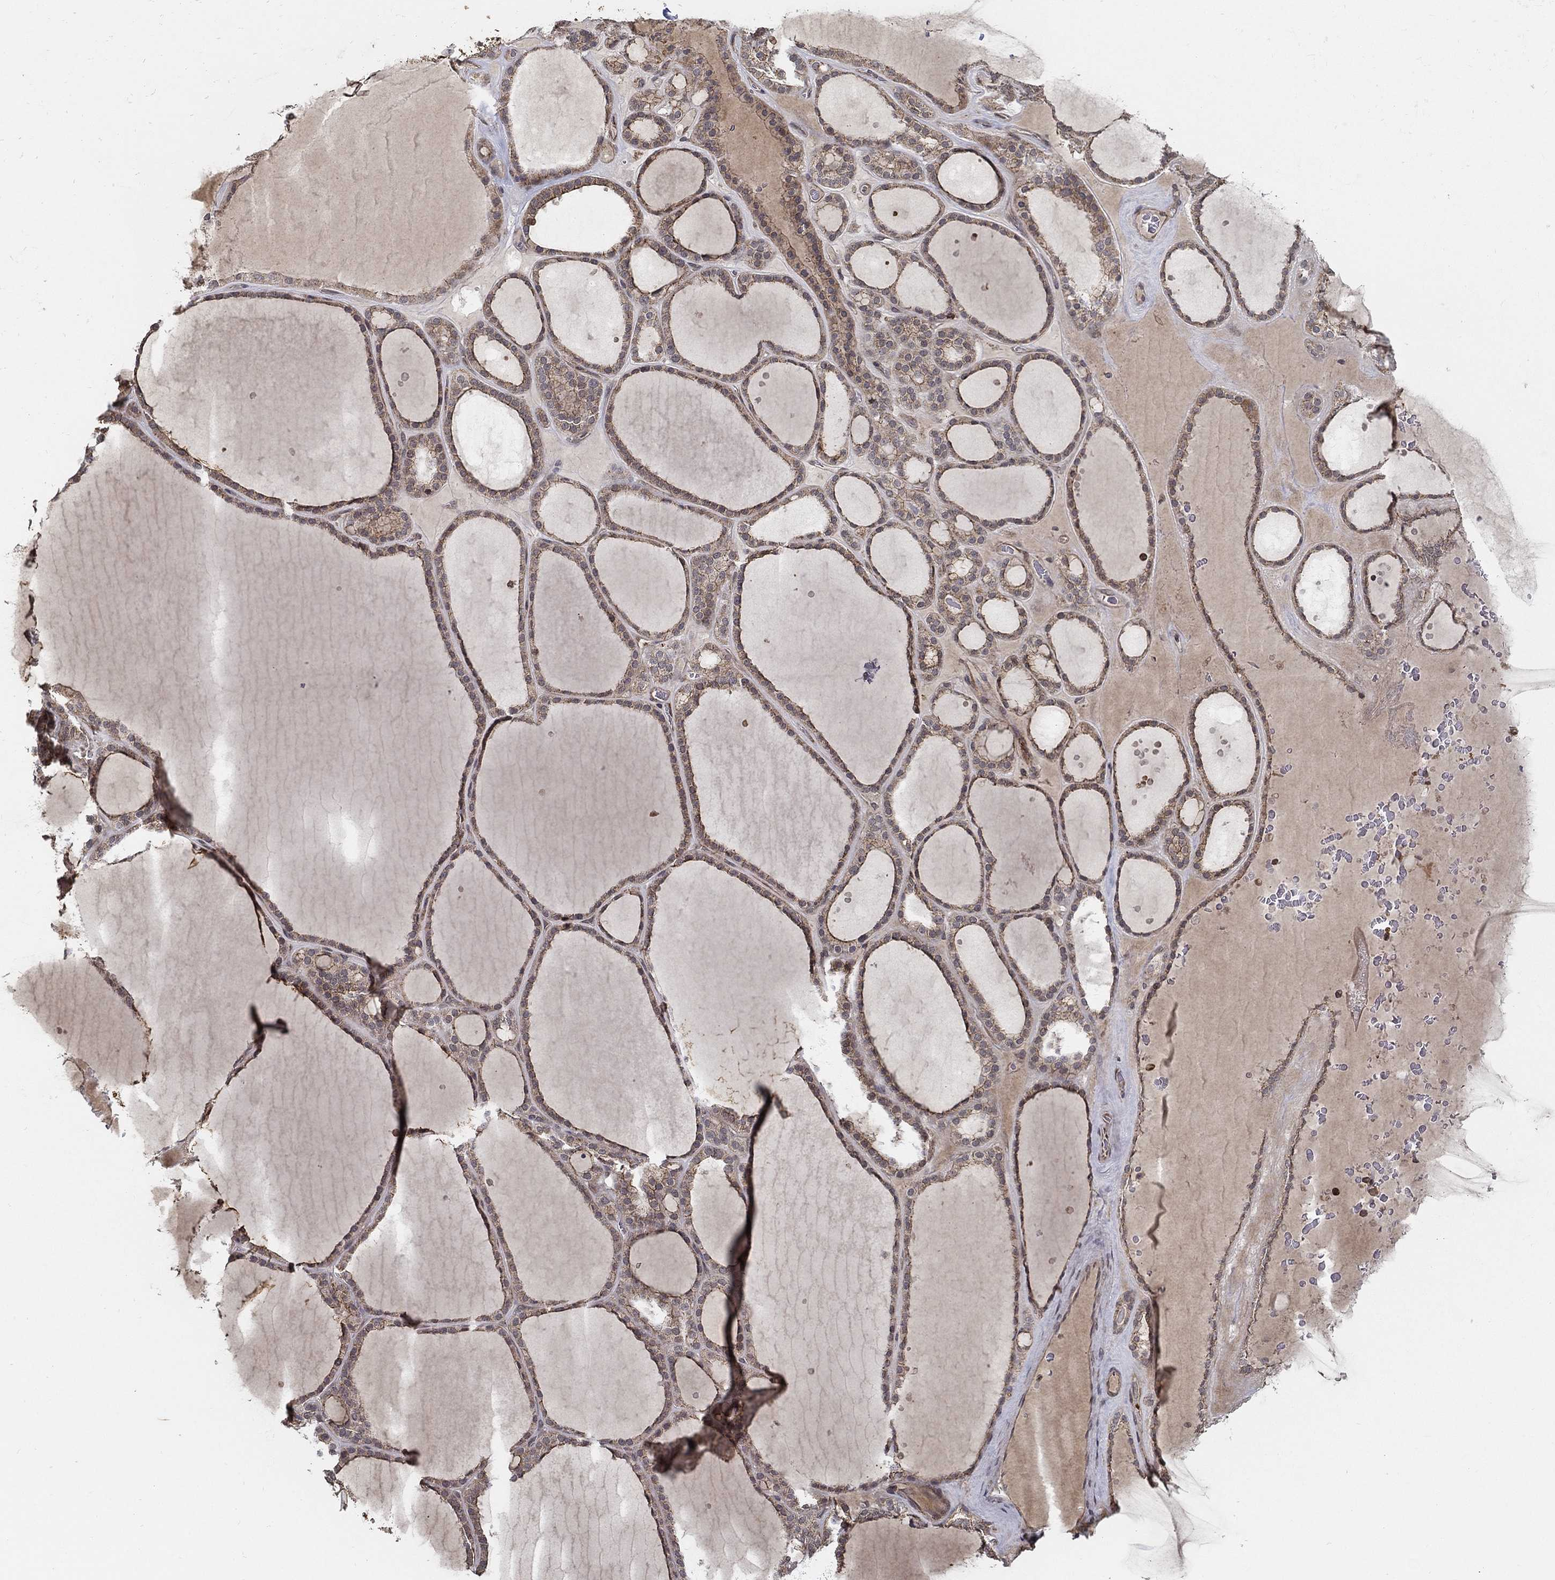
{"staining": {"intensity": "weak", "quantity": ">75%", "location": "cytoplasmic/membranous"}, "tissue": "thyroid gland", "cell_type": "Glandular cells", "image_type": "normal", "snomed": [{"axis": "morphology", "description": "Normal tissue, NOS"}, {"axis": "topography", "description": "Thyroid gland"}], "caption": "IHC image of normal thyroid gland: human thyroid gland stained using IHC exhibits low levels of weak protein expression localized specifically in the cytoplasmic/membranous of glandular cells, appearing as a cytoplasmic/membranous brown color.", "gene": "UACA", "patient": {"sex": "male", "age": 63}}